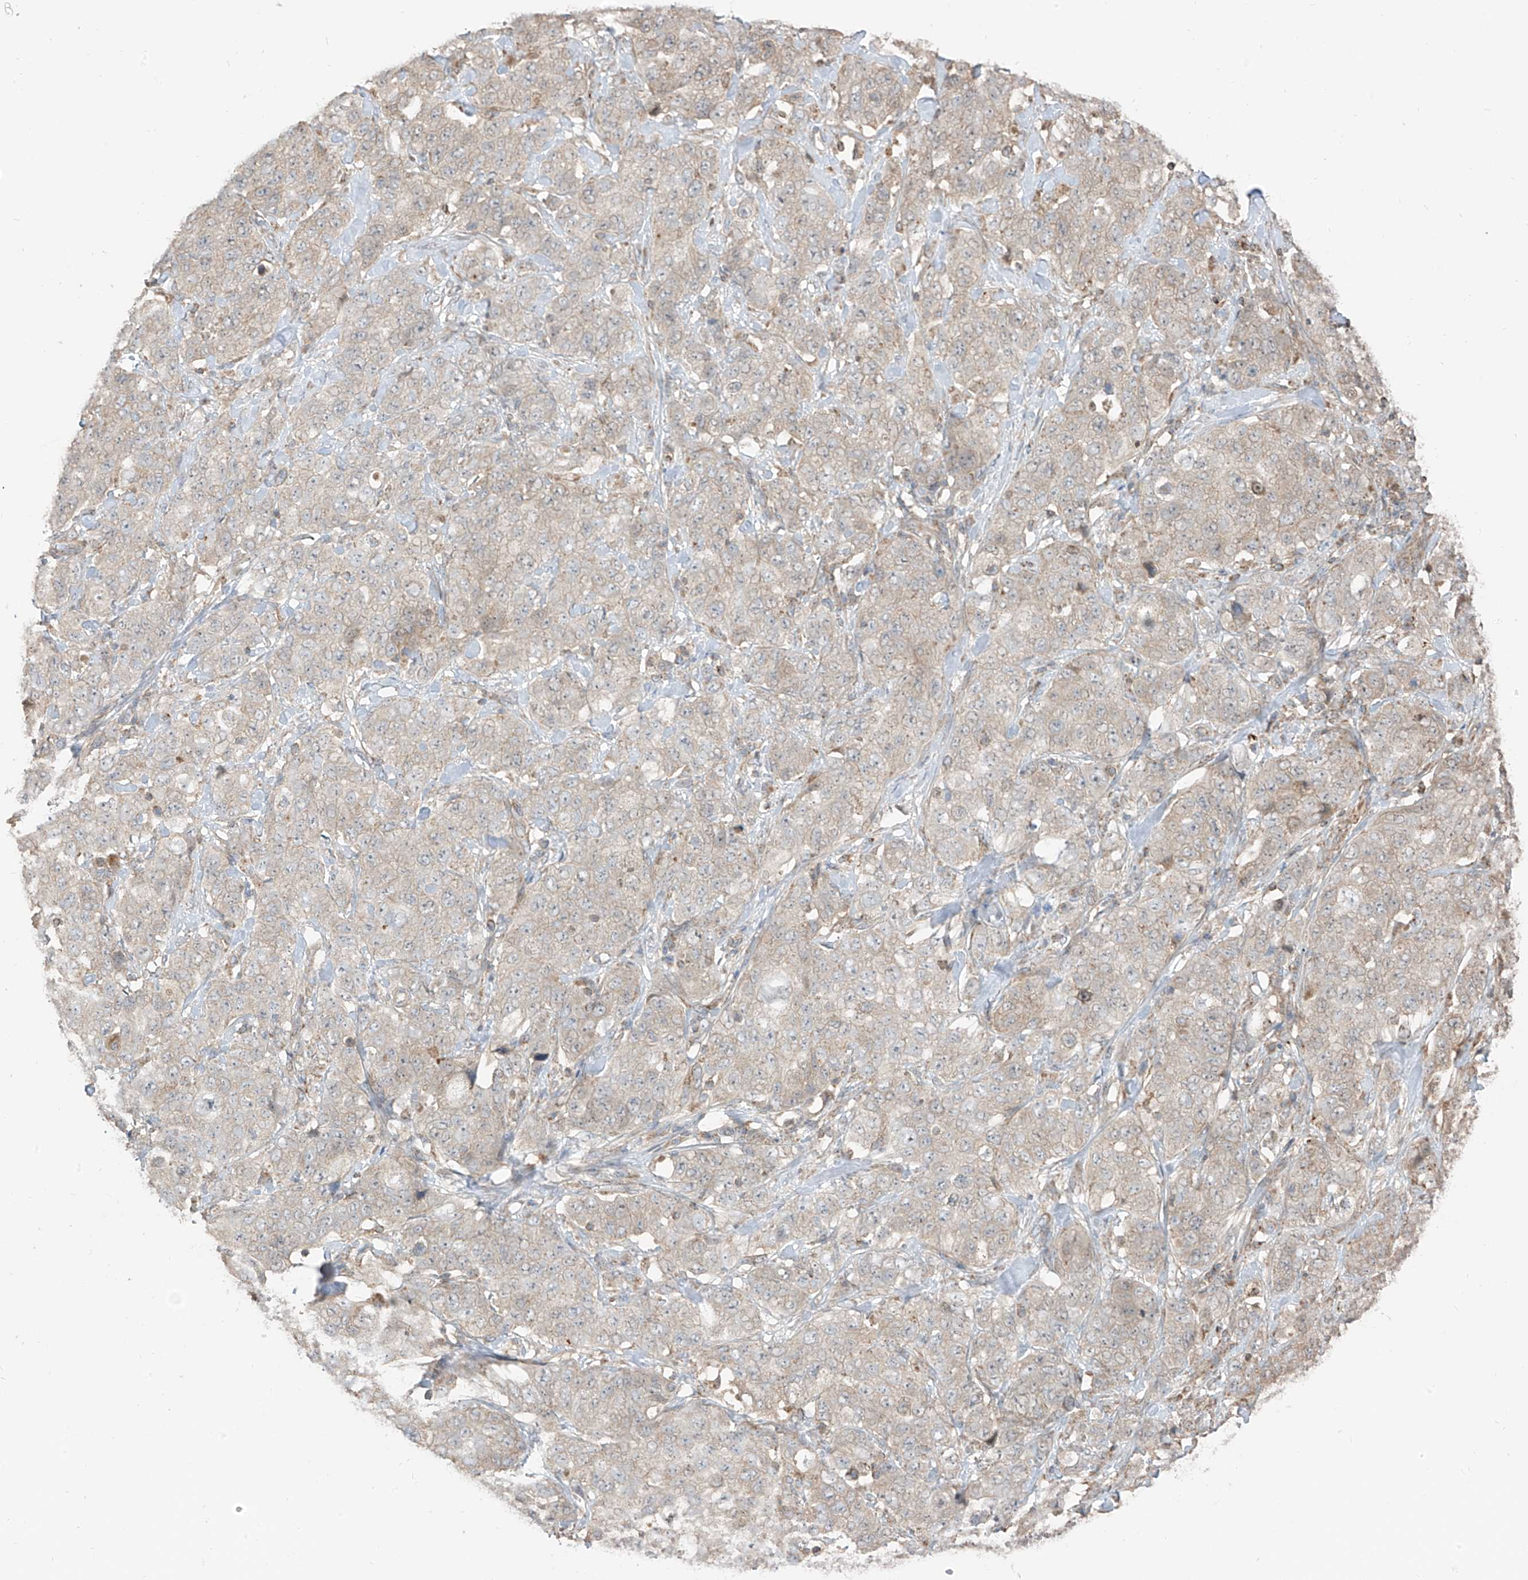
{"staining": {"intensity": "weak", "quantity": "25%-75%", "location": "cytoplasmic/membranous"}, "tissue": "stomach cancer", "cell_type": "Tumor cells", "image_type": "cancer", "snomed": [{"axis": "morphology", "description": "Adenocarcinoma, NOS"}, {"axis": "topography", "description": "Stomach"}], "caption": "This is a photomicrograph of immunohistochemistry (IHC) staining of stomach cancer (adenocarcinoma), which shows weak staining in the cytoplasmic/membranous of tumor cells.", "gene": "ETHE1", "patient": {"sex": "male", "age": 48}}